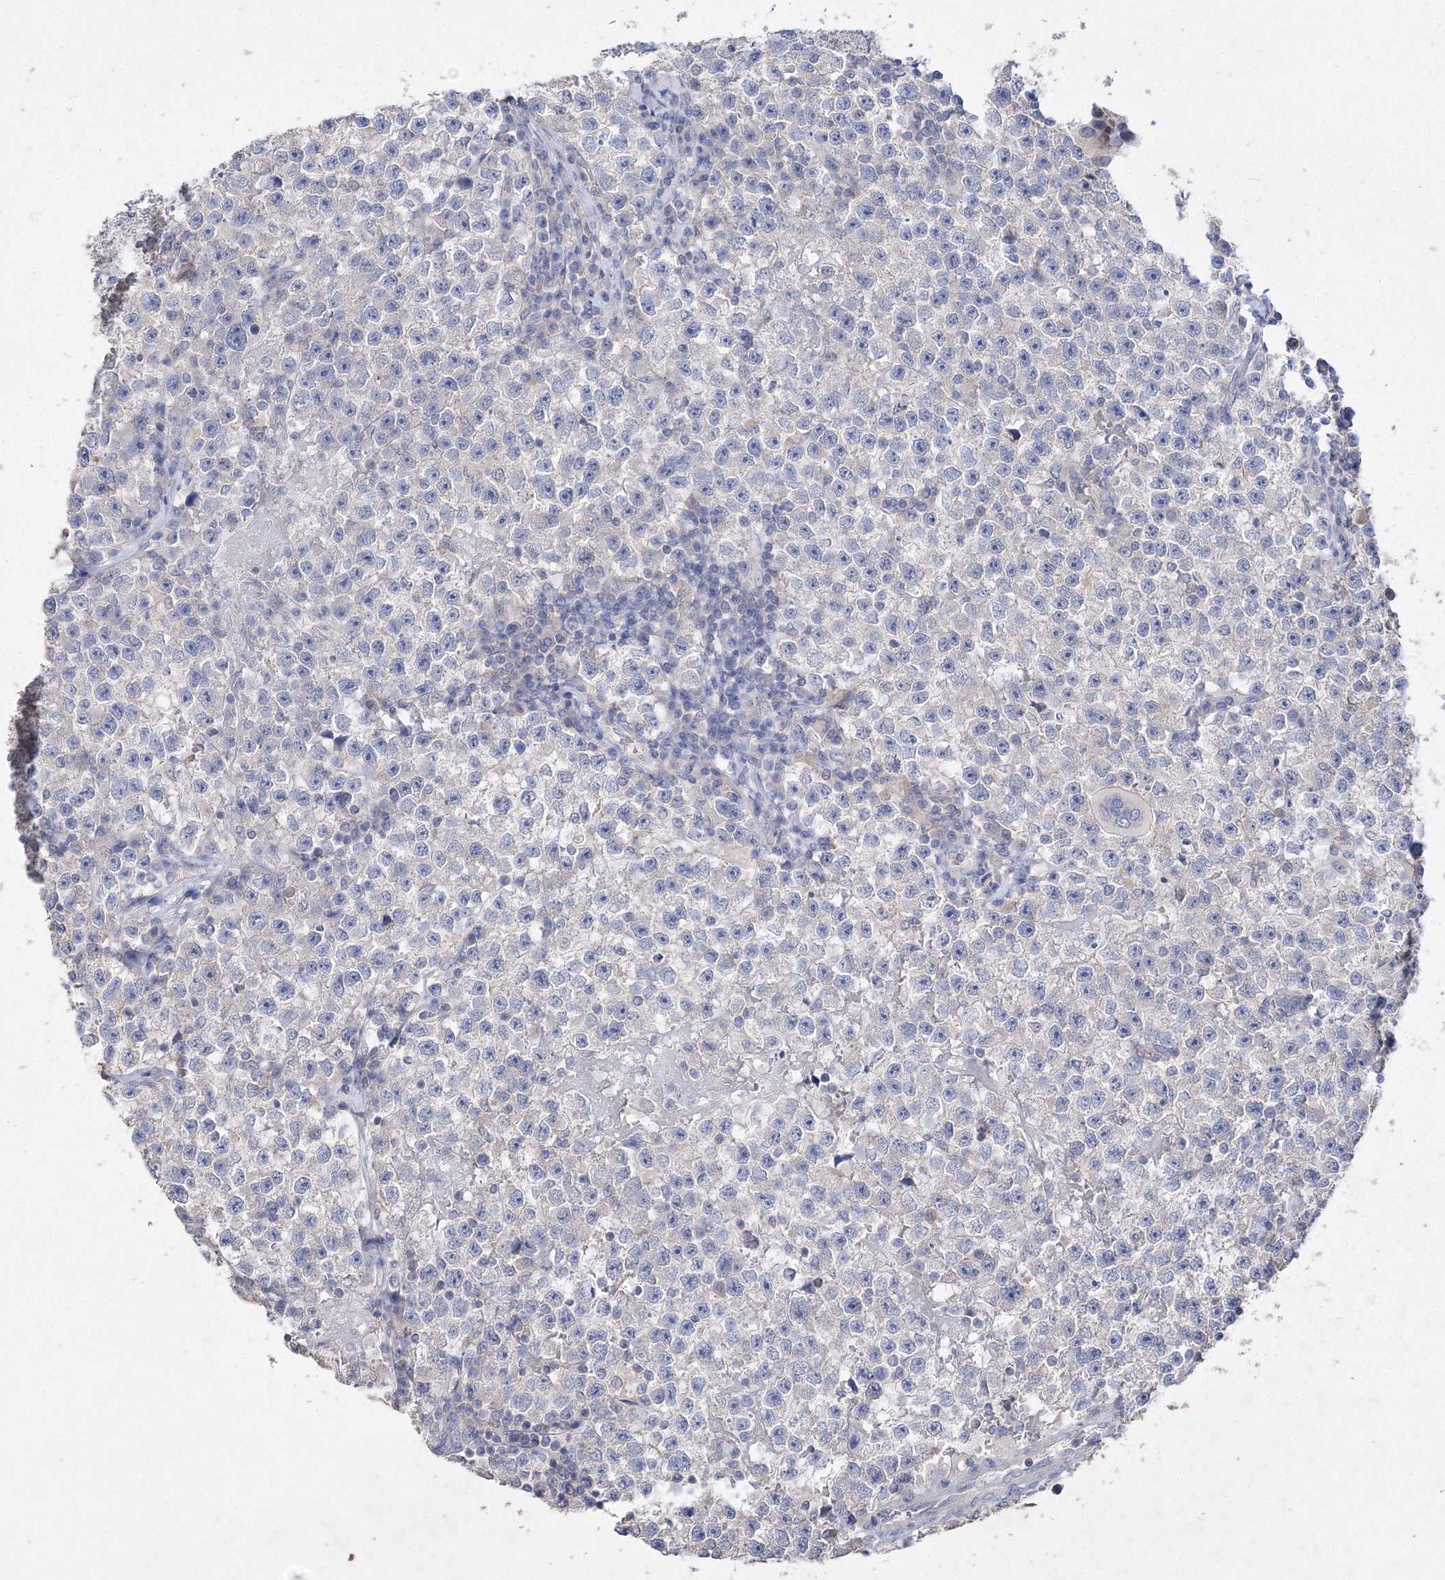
{"staining": {"intensity": "negative", "quantity": "none", "location": "none"}, "tissue": "testis cancer", "cell_type": "Tumor cells", "image_type": "cancer", "snomed": [{"axis": "morphology", "description": "Seminoma, NOS"}, {"axis": "topography", "description": "Testis"}], "caption": "This is an immunohistochemistry (IHC) histopathology image of human testis cancer. There is no expression in tumor cells.", "gene": "GLS", "patient": {"sex": "male", "age": 22}}